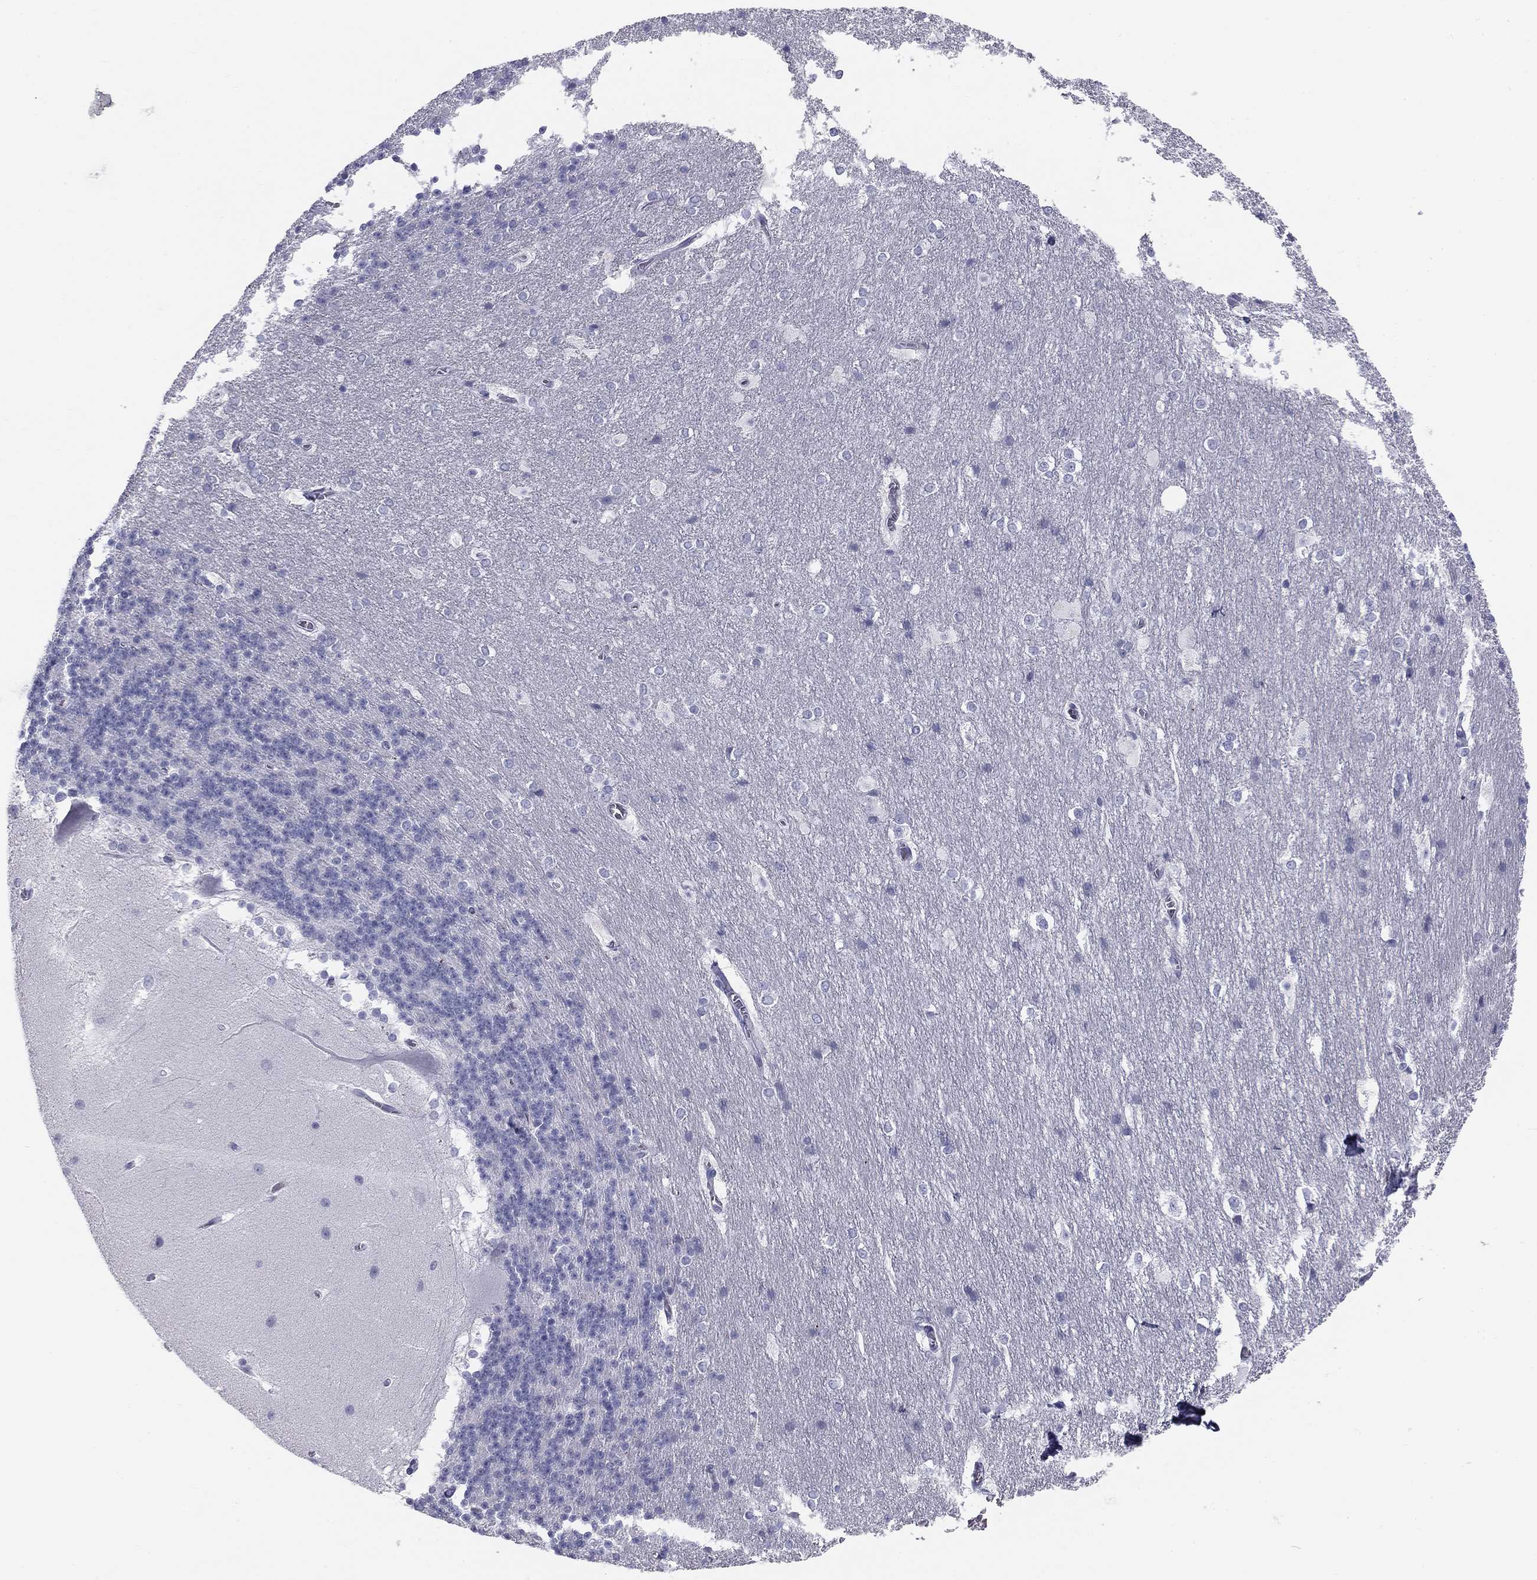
{"staining": {"intensity": "negative", "quantity": "none", "location": "none"}, "tissue": "cerebellum", "cell_type": "Cells in granular layer", "image_type": "normal", "snomed": [{"axis": "morphology", "description": "Normal tissue, NOS"}, {"axis": "topography", "description": "Cerebellum"}], "caption": "The IHC photomicrograph has no significant staining in cells in granular layer of cerebellum. (DAB (3,3'-diaminobenzidine) IHC with hematoxylin counter stain).", "gene": "SULT2B1", "patient": {"sex": "female", "age": 19}}